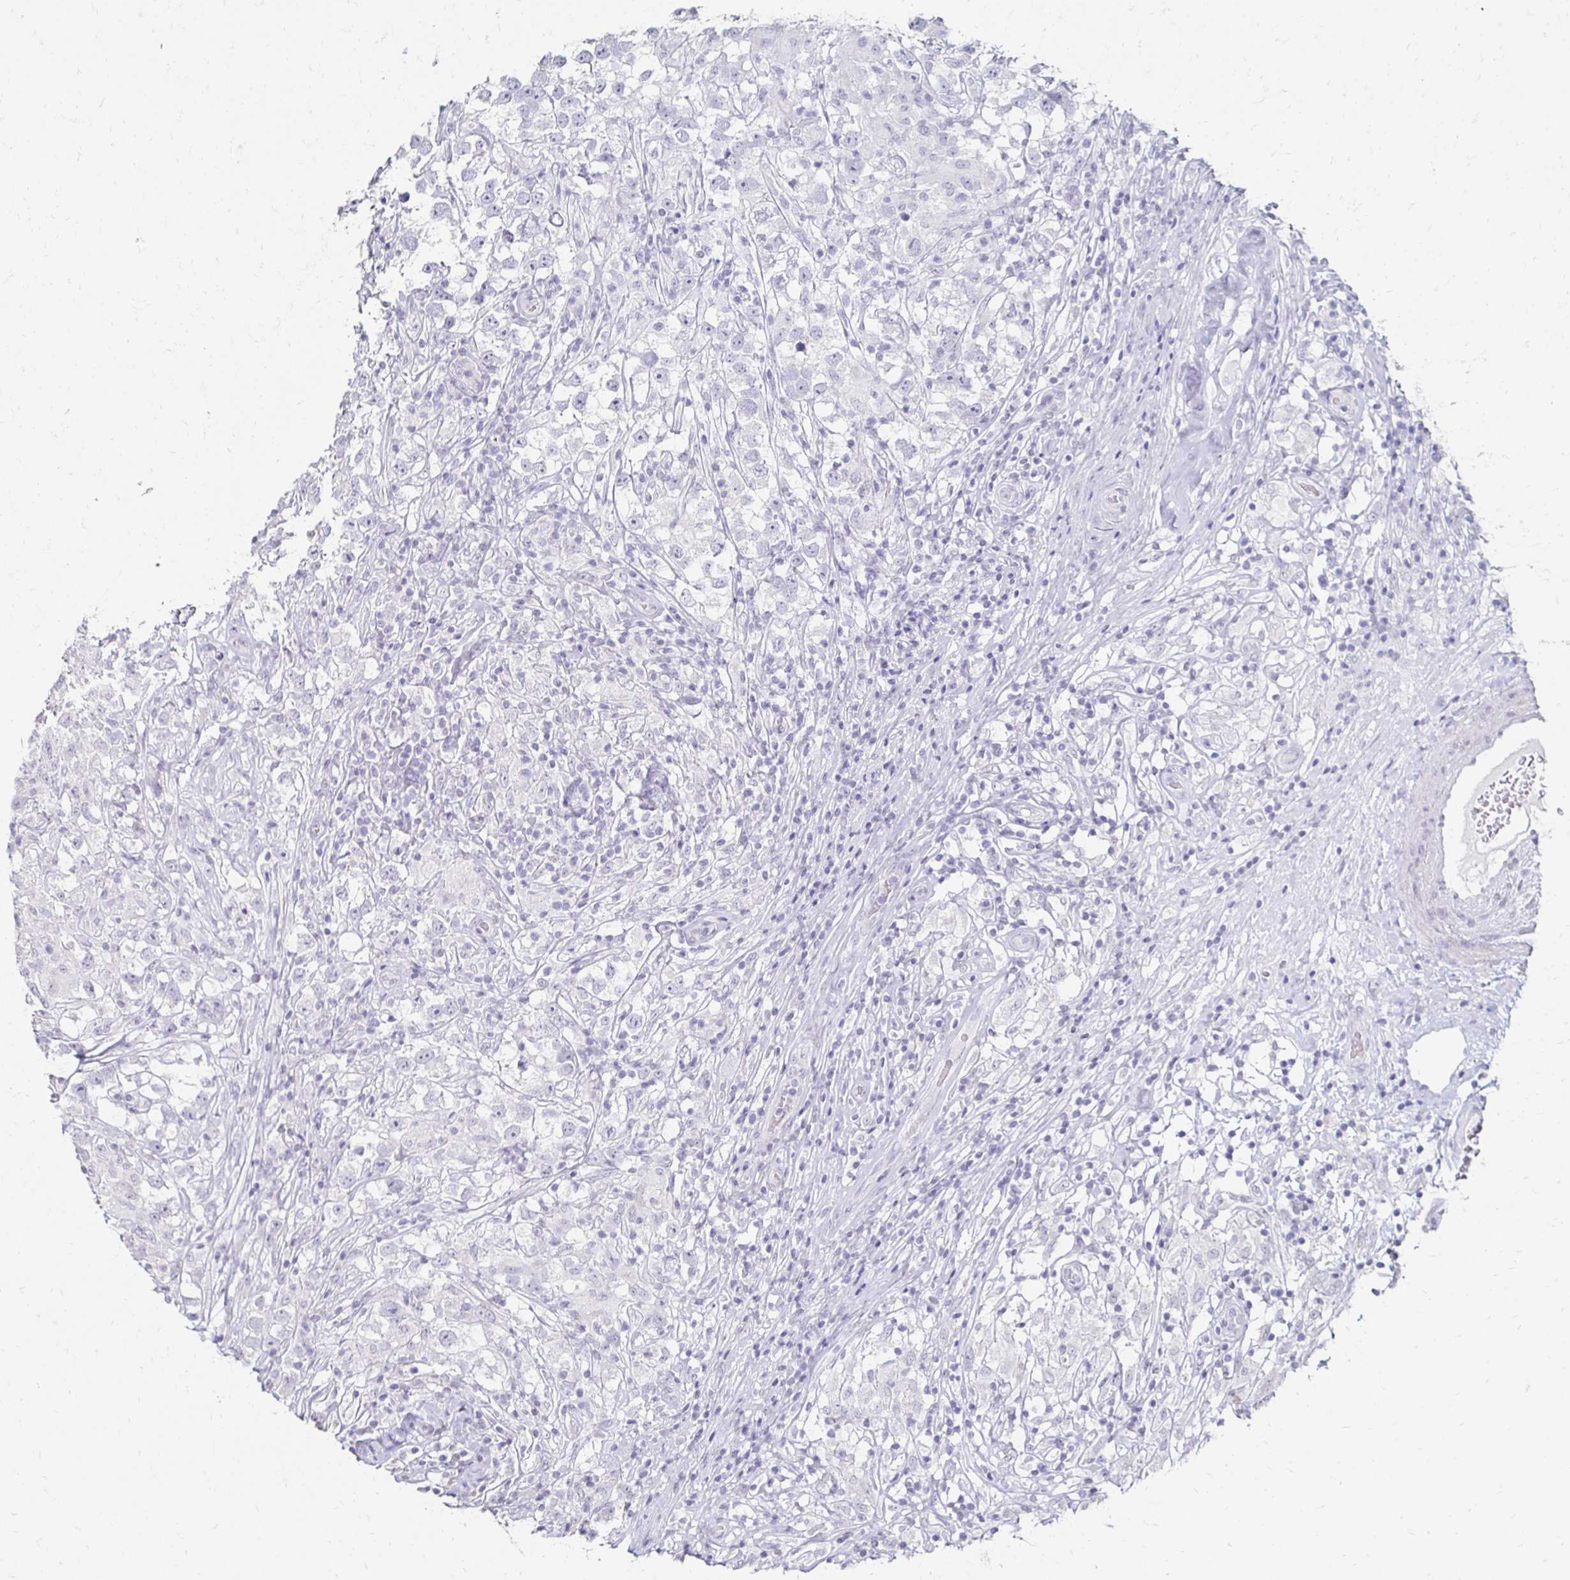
{"staining": {"intensity": "negative", "quantity": "none", "location": "none"}, "tissue": "testis cancer", "cell_type": "Tumor cells", "image_type": "cancer", "snomed": [{"axis": "morphology", "description": "Seminoma, NOS"}, {"axis": "topography", "description": "Testis"}], "caption": "Testis cancer stained for a protein using immunohistochemistry displays no positivity tumor cells.", "gene": "TOMM34", "patient": {"sex": "male", "age": 46}}